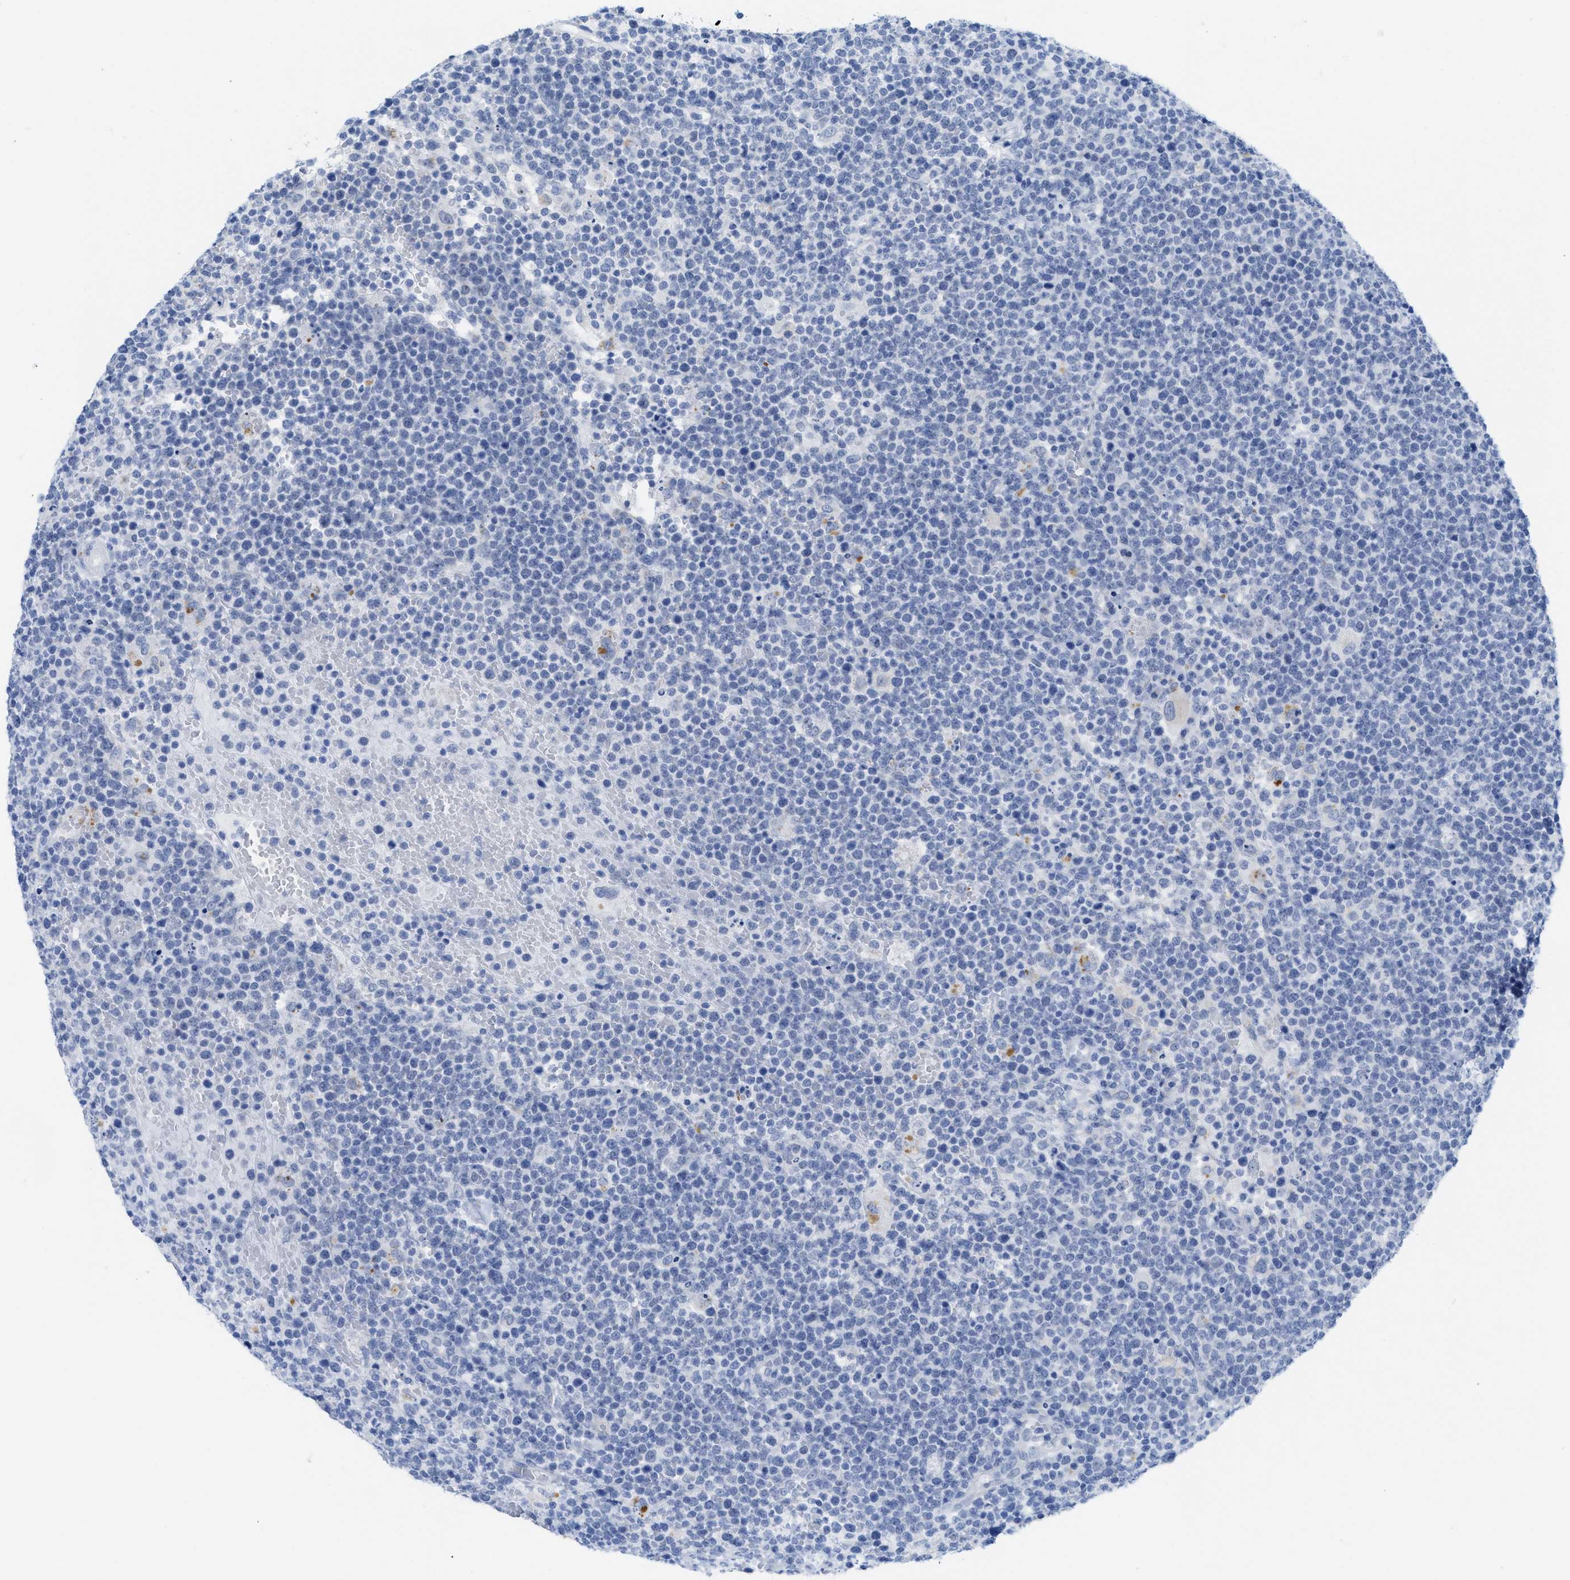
{"staining": {"intensity": "negative", "quantity": "none", "location": "none"}, "tissue": "lymphoma", "cell_type": "Tumor cells", "image_type": "cancer", "snomed": [{"axis": "morphology", "description": "Malignant lymphoma, non-Hodgkin's type, High grade"}, {"axis": "topography", "description": "Lymph node"}], "caption": "IHC of human malignant lymphoma, non-Hodgkin's type (high-grade) demonstrates no positivity in tumor cells.", "gene": "WDR4", "patient": {"sex": "male", "age": 61}}